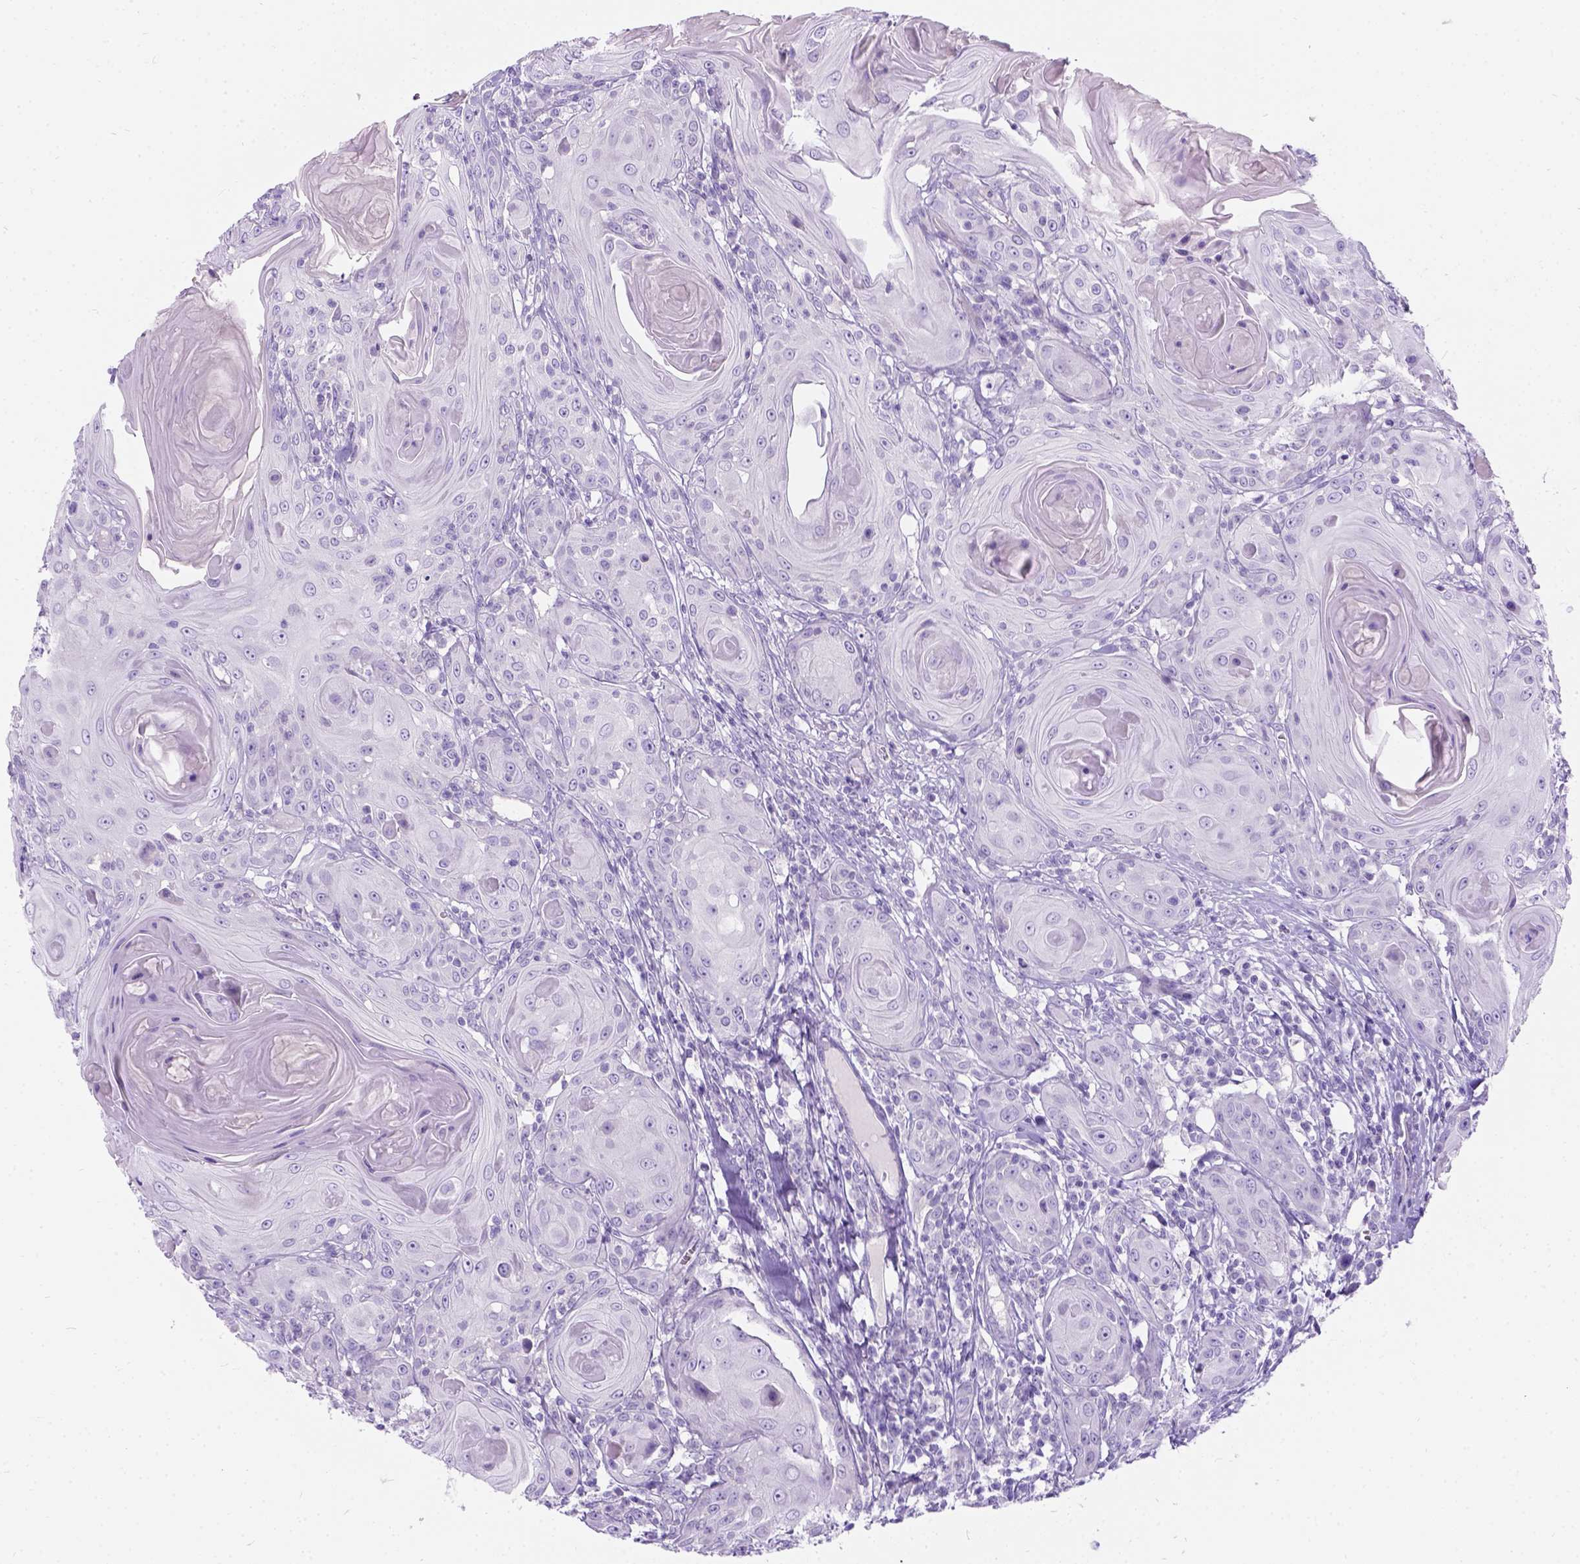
{"staining": {"intensity": "negative", "quantity": "none", "location": "none"}, "tissue": "head and neck cancer", "cell_type": "Tumor cells", "image_type": "cancer", "snomed": [{"axis": "morphology", "description": "Squamous cell carcinoma, NOS"}, {"axis": "topography", "description": "Head-Neck"}], "caption": "Micrograph shows no significant protein expression in tumor cells of head and neck squamous cell carcinoma.", "gene": "C7orf57", "patient": {"sex": "female", "age": 80}}